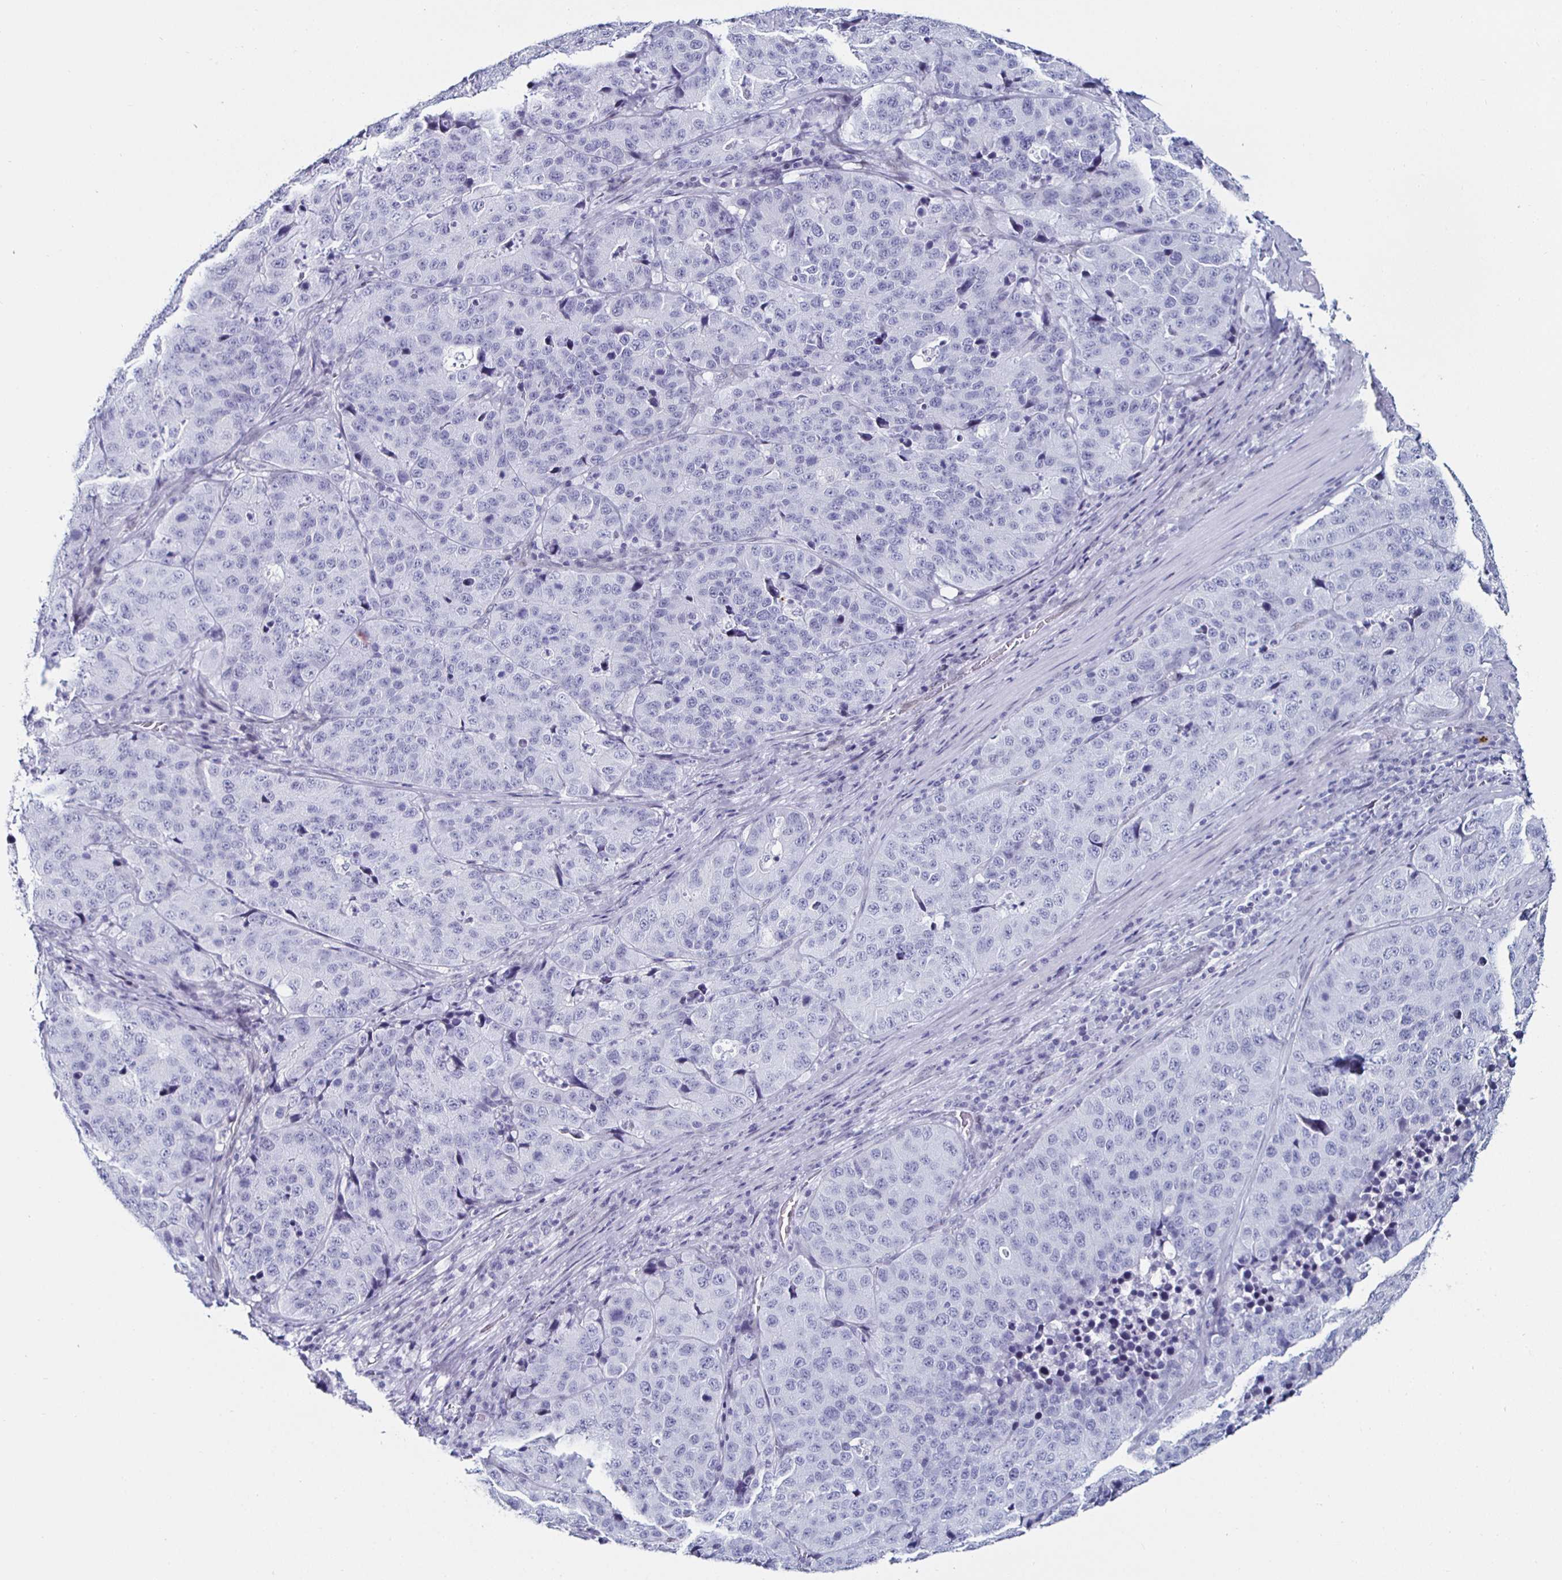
{"staining": {"intensity": "negative", "quantity": "none", "location": "none"}, "tissue": "stomach cancer", "cell_type": "Tumor cells", "image_type": "cancer", "snomed": [{"axis": "morphology", "description": "Adenocarcinoma, NOS"}, {"axis": "topography", "description": "Stomach"}], "caption": "The micrograph displays no staining of tumor cells in stomach adenocarcinoma.", "gene": "KRT4", "patient": {"sex": "male", "age": 71}}